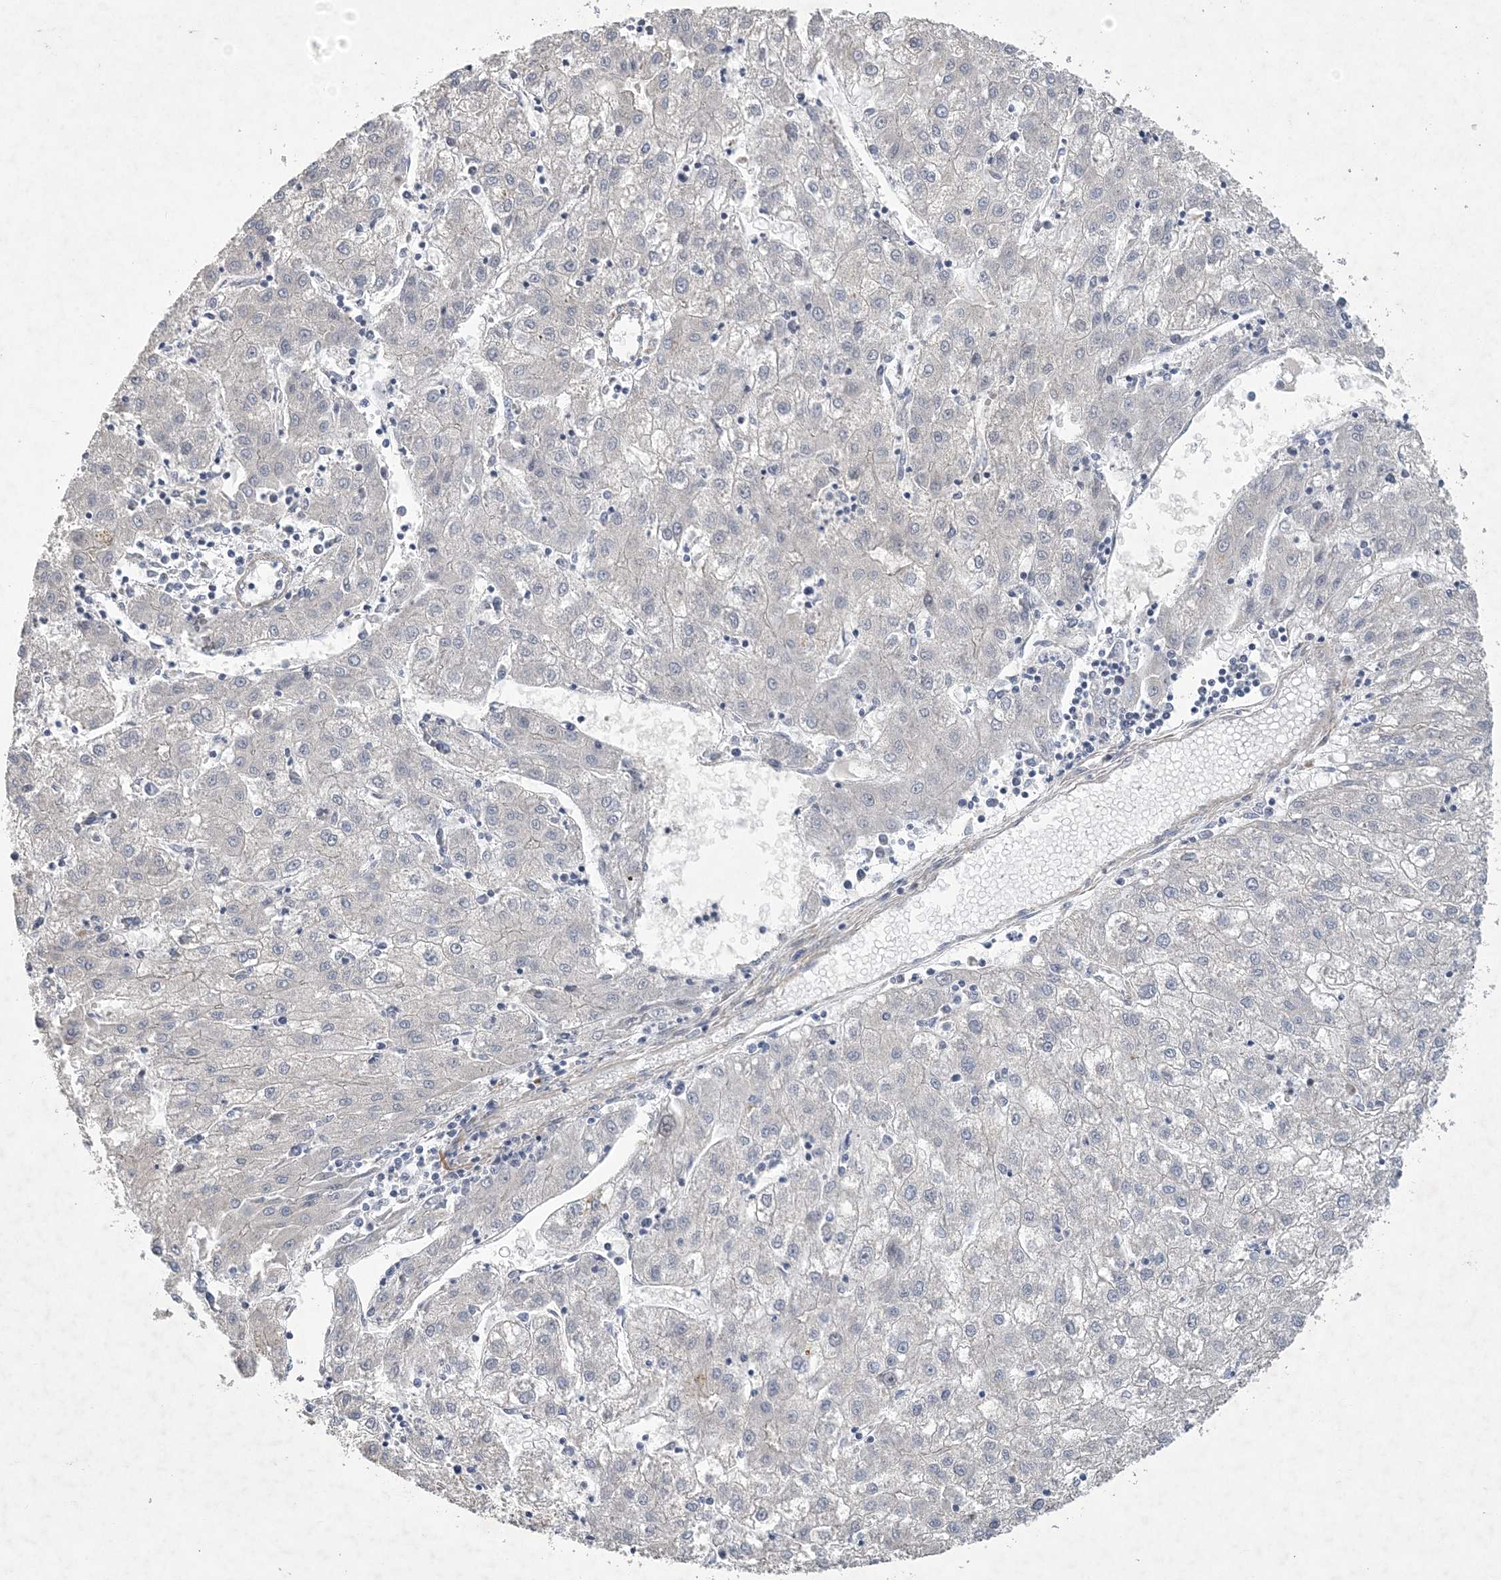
{"staining": {"intensity": "negative", "quantity": "none", "location": "none"}, "tissue": "liver cancer", "cell_type": "Tumor cells", "image_type": "cancer", "snomed": [{"axis": "morphology", "description": "Carcinoma, Hepatocellular, NOS"}, {"axis": "topography", "description": "Liver"}], "caption": "Photomicrograph shows no protein staining in tumor cells of hepatocellular carcinoma (liver) tissue. (Stains: DAB IHC with hematoxylin counter stain, Microscopy: brightfield microscopy at high magnification).", "gene": "ARSJ", "patient": {"sex": "male", "age": 72}}